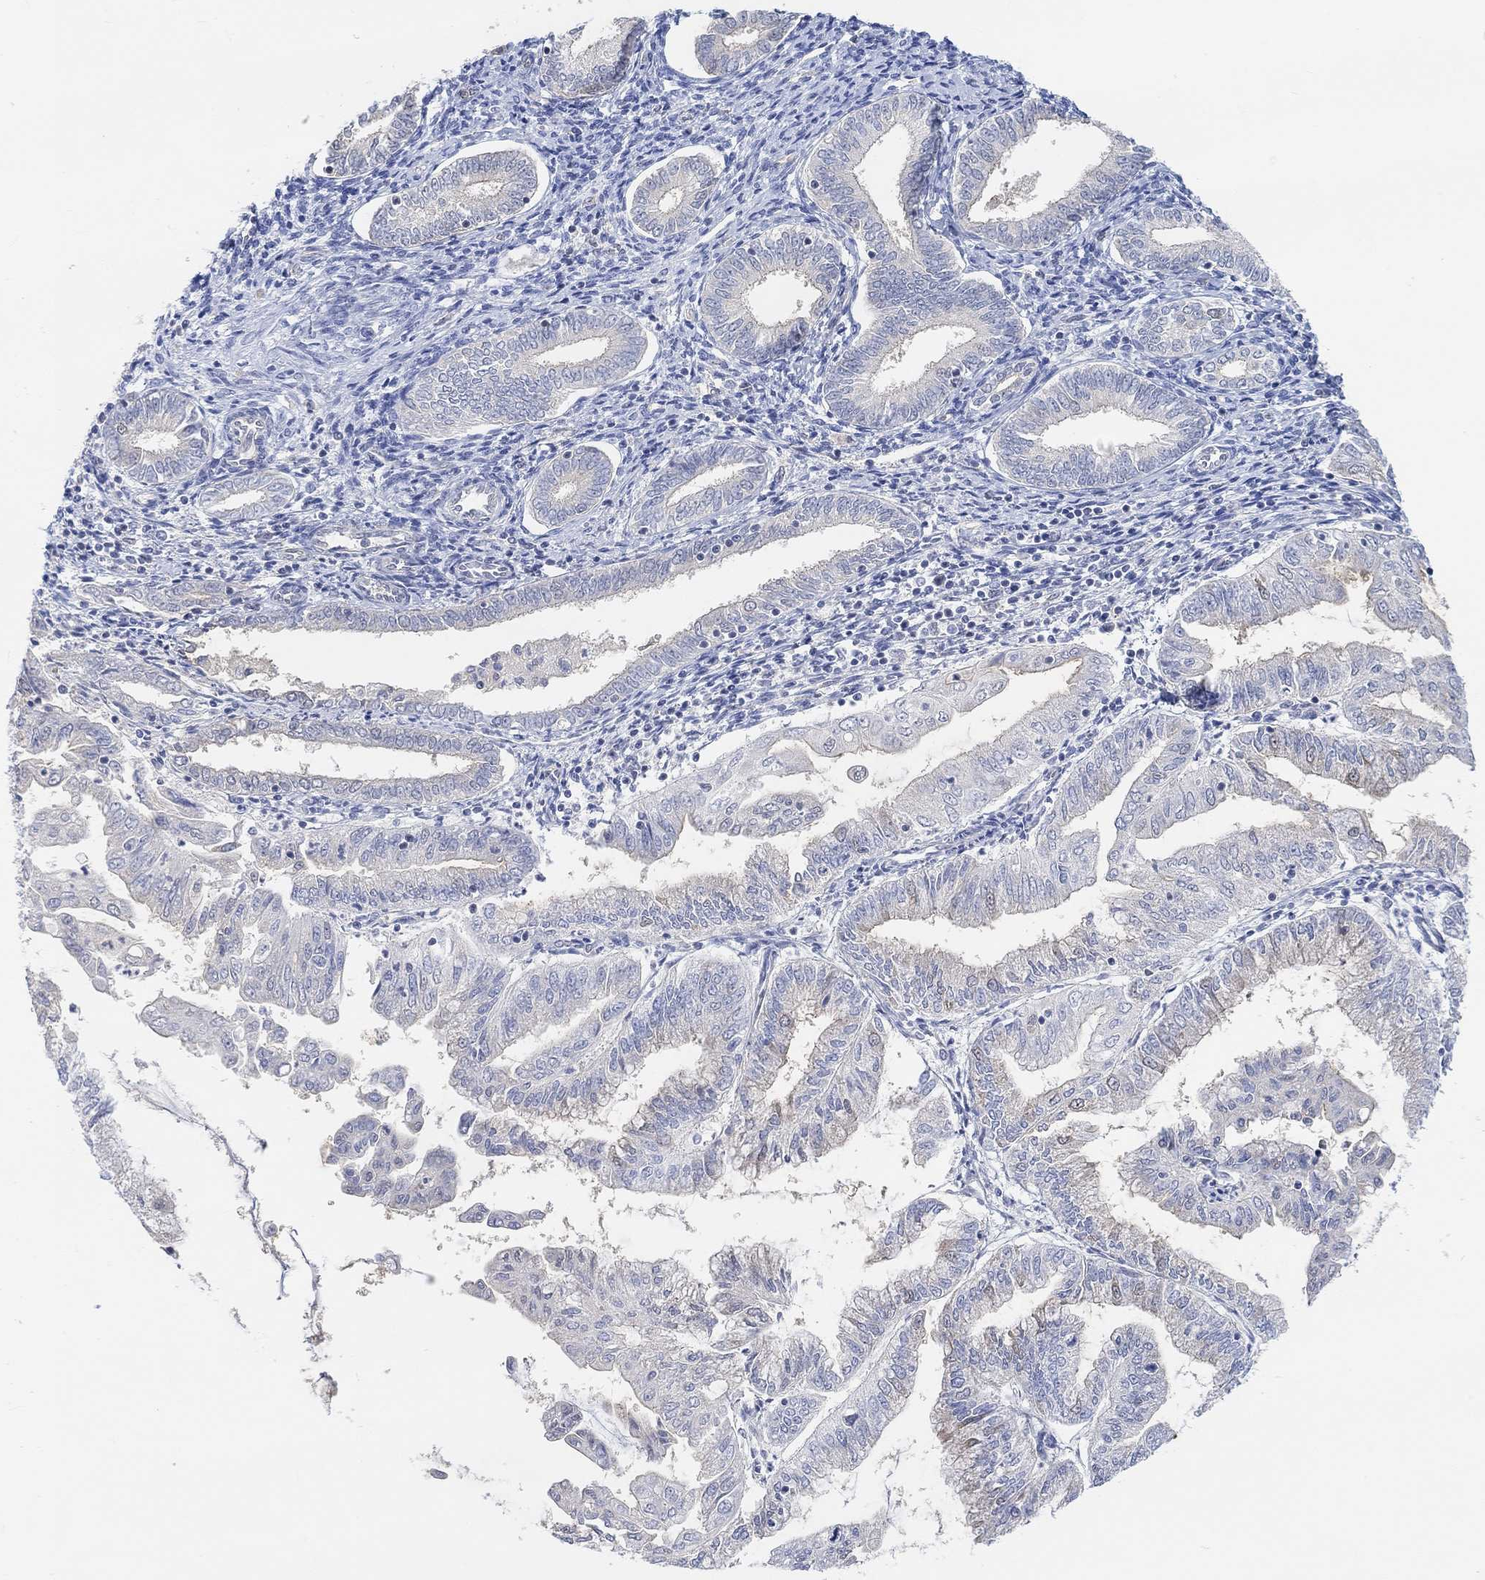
{"staining": {"intensity": "negative", "quantity": "none", "location": "none"}, "tissue": "endometrial cancer", "cell_type": "Tumor cells", "image_type": "cancer", "snomed": [{"axis": "morphology", "description": "Adenocarcinoma, NOS"}, {"axis": "topography", "description": "Endometrium"}], "caption": "The immunohistochemistry image has no significant staining in tumor cells of endometrial cancer (adenocarcinoma) tissue. The staining was performed using DAB to visualize the protein expression in brown, while the nuclei were stained in blue with hematoxylin (Magnification: 20x).", "gene": "MUC1", "patient": {"sex": "female", "age": 56}}